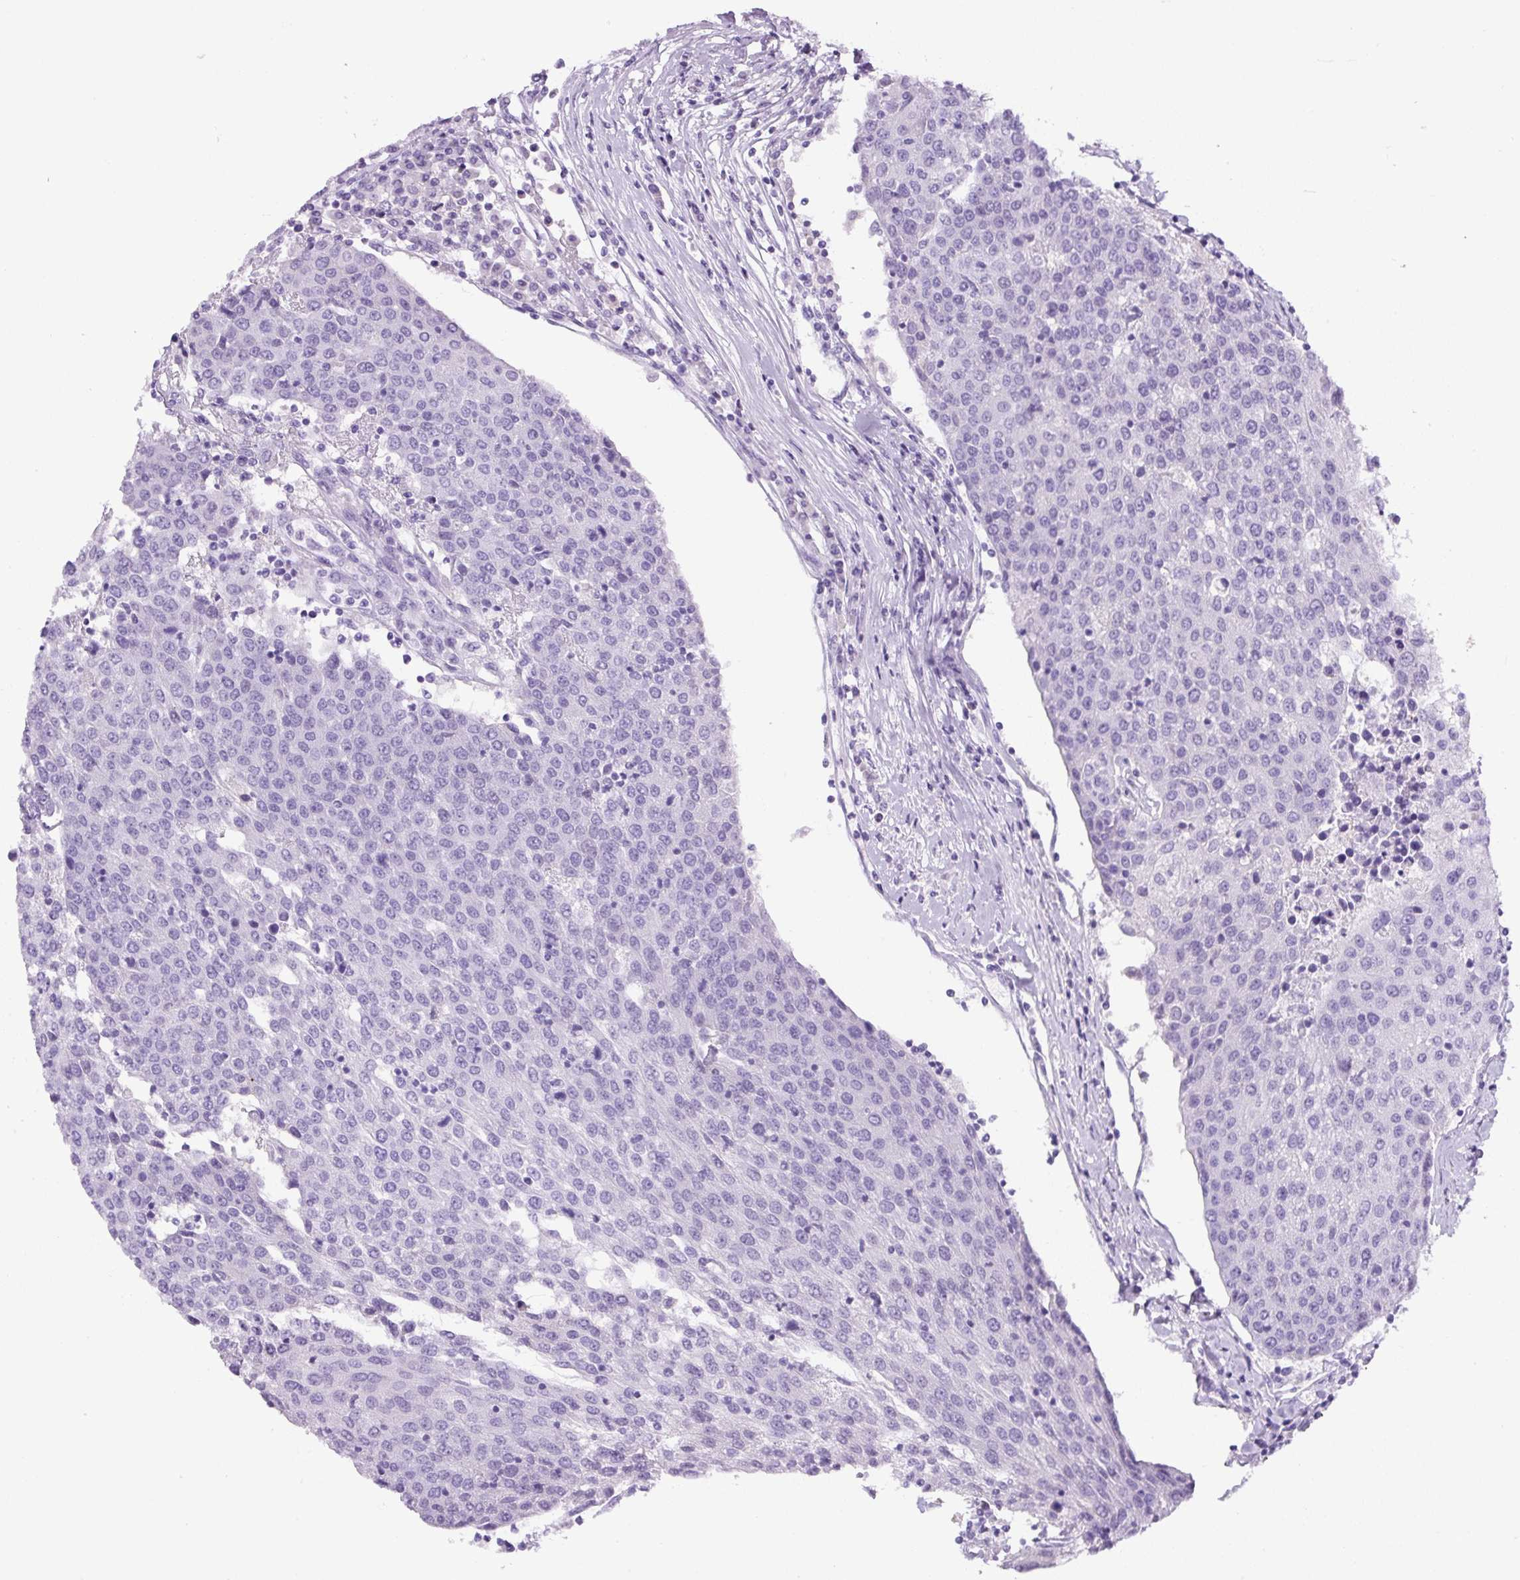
{"staining": {"intensity": "negative", "quantity": "none", "location": "none"}, "tissue": "urothelial cancer", "cell_type": "Tumor cells", "image_type": "cancer", "snomed": [{"axis": "morphology", "description": "Urothelial carcinoma, High grade"}, {"axis": "topography", "description": "Urinary bladder"}], "caption": "The image reveals no significant expression in tumor cells of urothelial cancer. The staining was performed using DAB (3,3'-diaminobenzidine) to visualize the protein expression in brown, while the nuclei were stained in blue with hematoxylin (Magnification: 20x).", "gene": "SP8", "patient": {"sex": "female", "age": 85}}